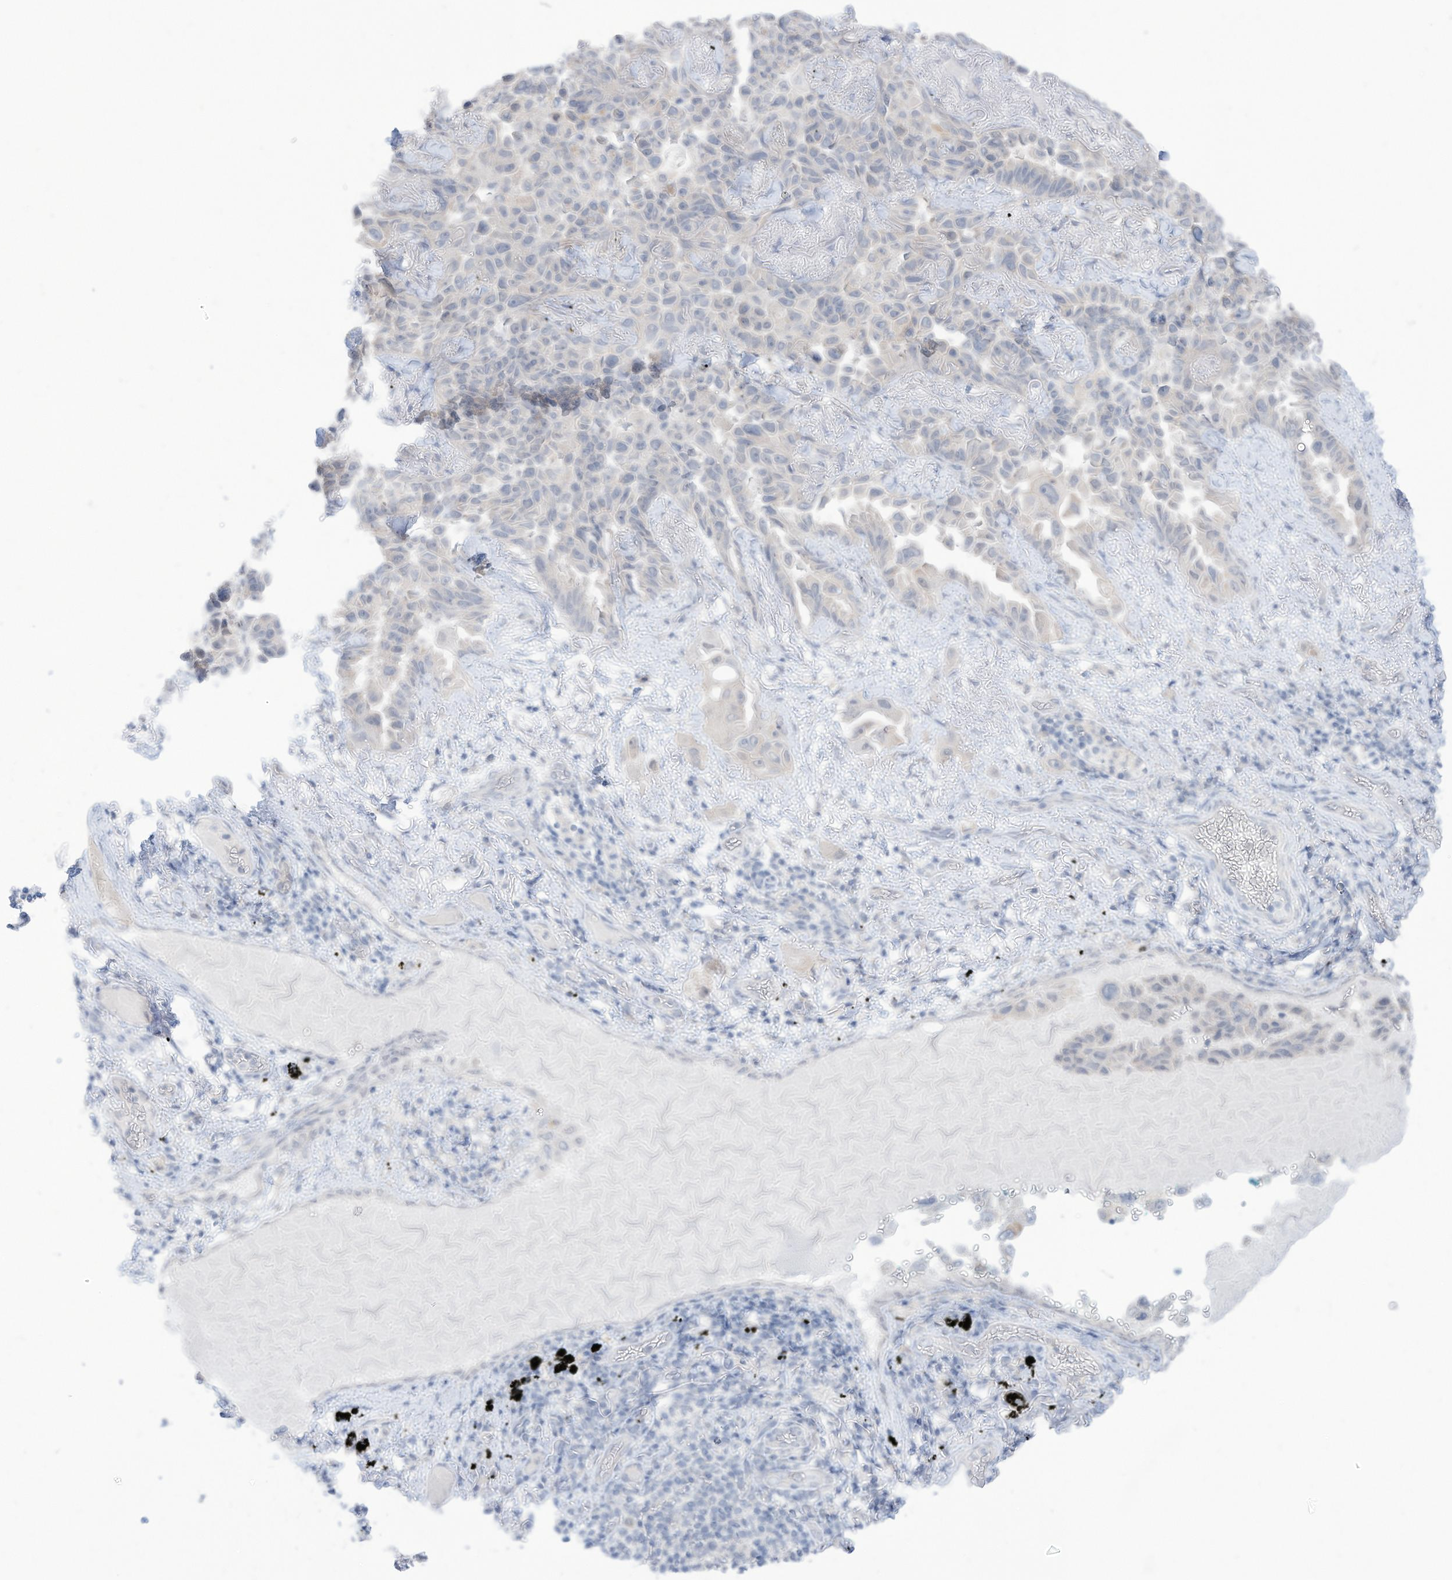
{"staining": {"intensity": "negative", "quantity": "none", "location": "none"}, "tissue": "lung cancer", "cell_type": "Tumor cells", "image_type": "cancer", "snomed": [{"axis": "morphology", "description": "Adenocarcinoma, NOS"}, {"axis": "topography", "description": "Lung"}], "caption": "The photomicrograph reveals no significant expression in tumor cells of lung cancer. (Stains: DAB (3,3'-diaminobenzidine) immunohistochemistry with hematoxylin counter stain, Microscopy: brightfield microscopy at high magnification).", "gene": "OGT", "patient": {"sex": "female", "age": 67}}